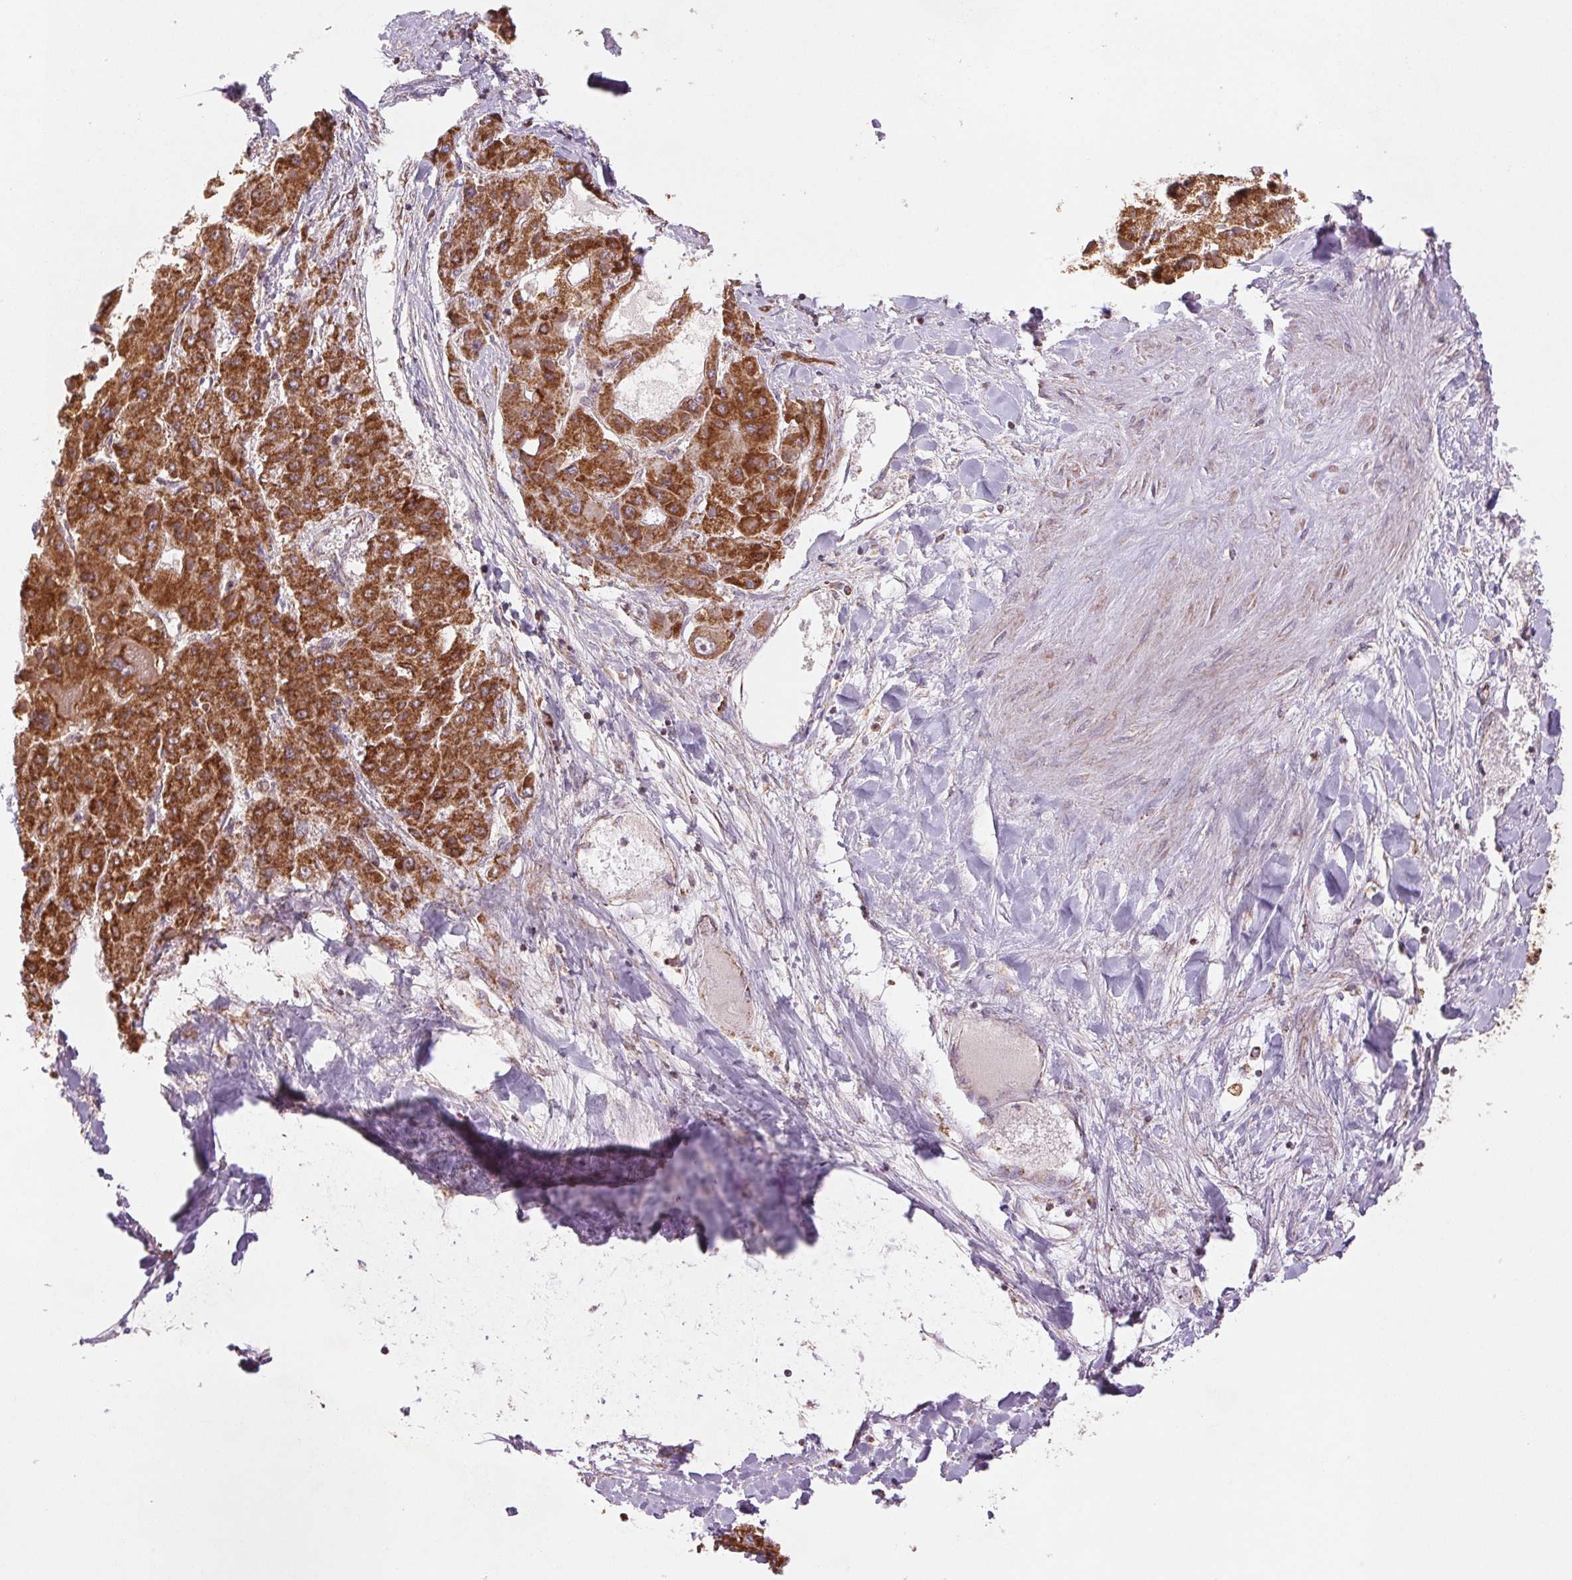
{"staining": {"intensity": "strong", "quantity": ">75%", "location": "cytoplasmic/membranous"}, "tissue": "liver cancer", "cell_type": "Tumor cells", "image_type": "cancer", "snomed": [{"axis": "morphology", "description": "Carcinoma, Hepatocellular, NOS"}, {"axis": "topography", "description": "Liver"}], "caption": "Strong cytoplasmic/membranous positivity for a protein is identified in approximately >75% of tumor cells of liver hepatocellular carcinoma using immunohistochemistry.", "gene": "MATCAP1", "patient": {"sex": "female", "age": 73}}